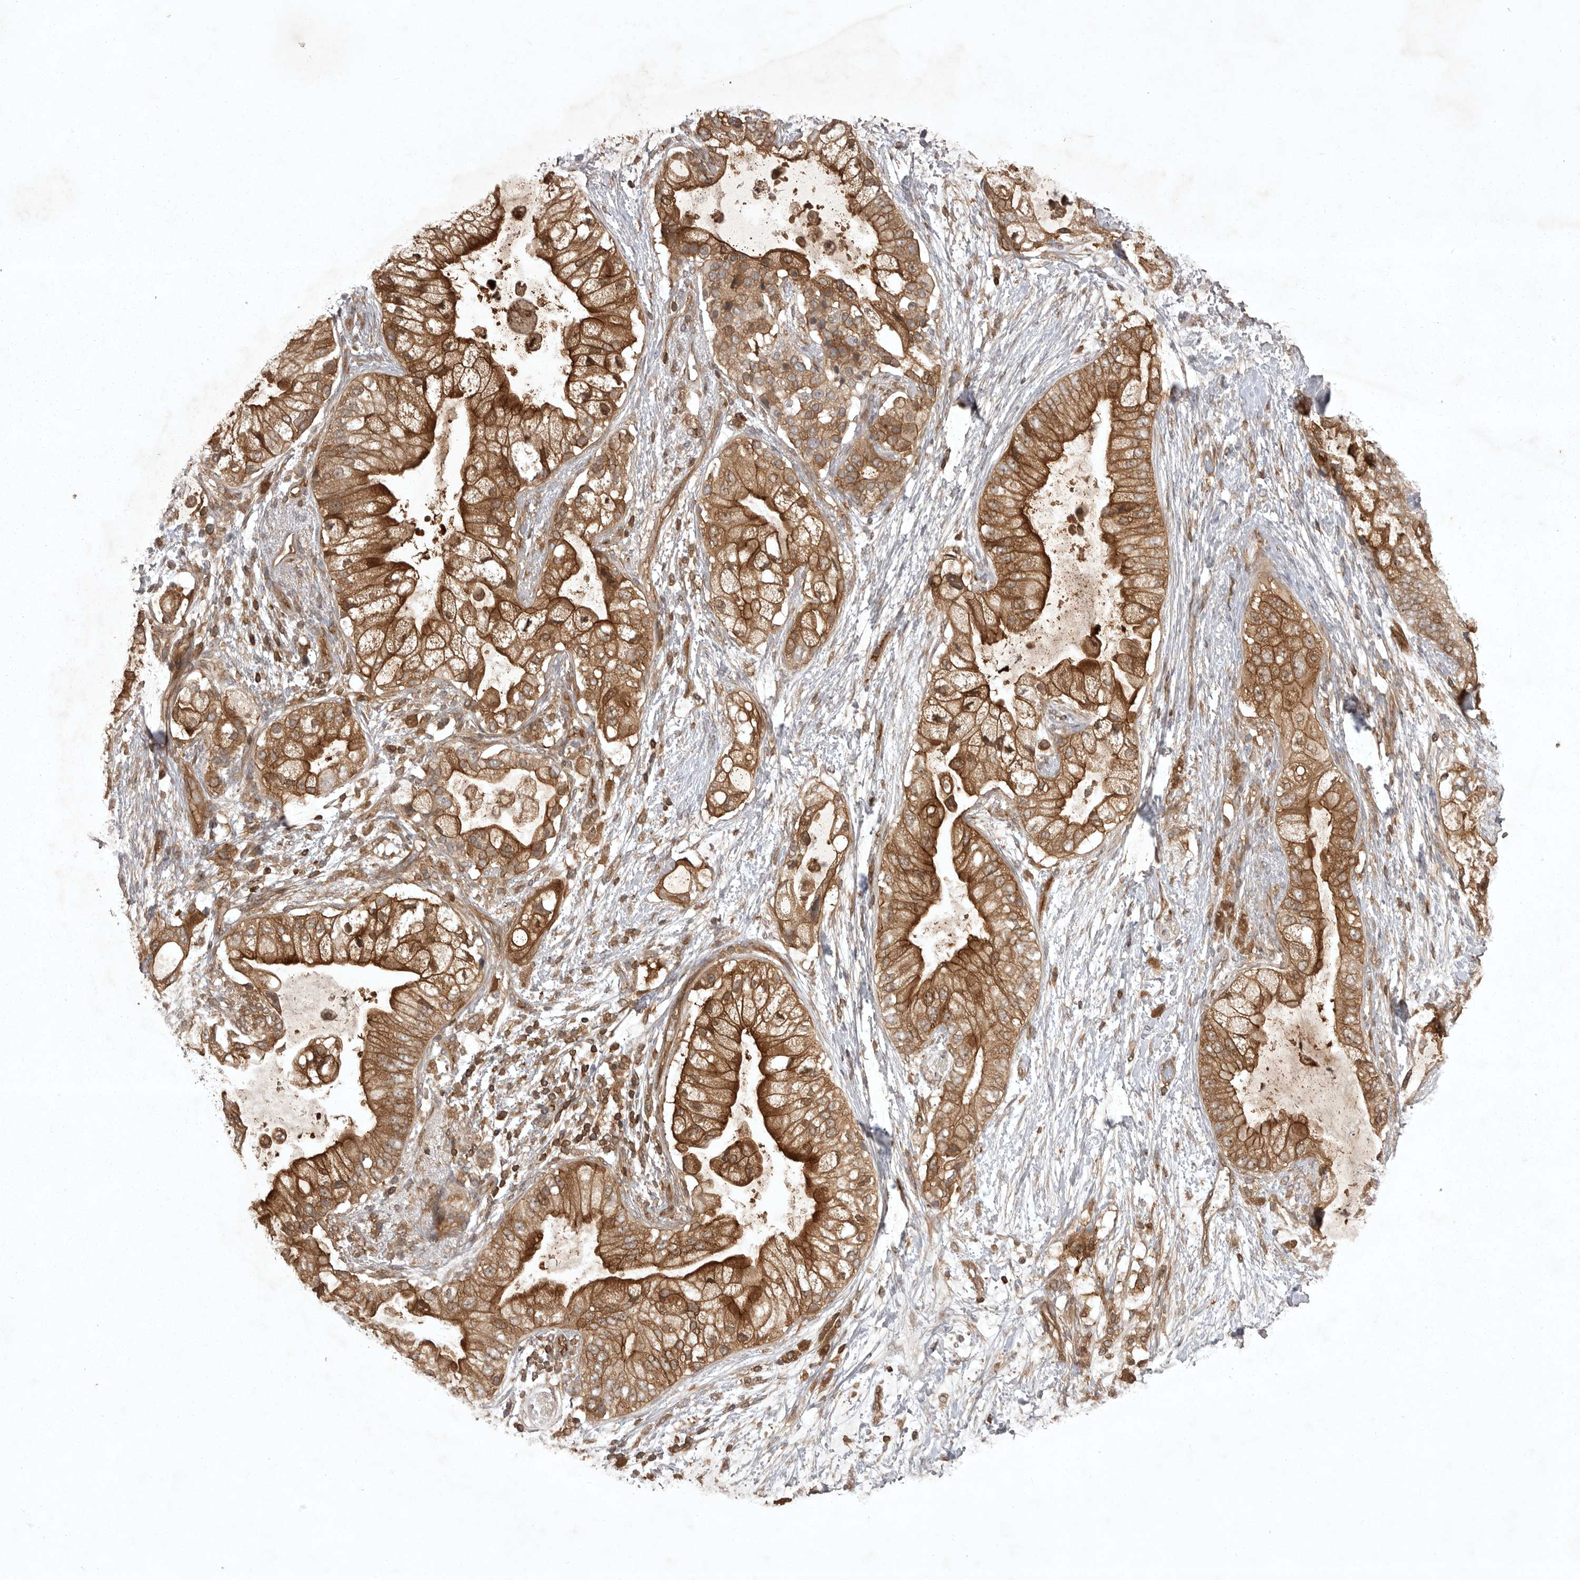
{"staining": {"intensity": "strong", "quantity": ">75%", "location": "cytoplasmic/membranous"}, "tissue": "pancreatic cancer", "cell_type": "Tumor cells", "image_type": "cancer", "snomed": [{"axis": "morphology", "description": "Adenocarcinoma, NOS"}, {"axis": "topography", "description": "Pancreas"}], "caption": "Human adenocarcinoma (pancreatic) stained with a brown dye reveals strong cytoplasmic/membranous positive staining in approximately >75% of tumor cells.", "gene": "STK24", "patient": {"sex": "male", "age": 53}}